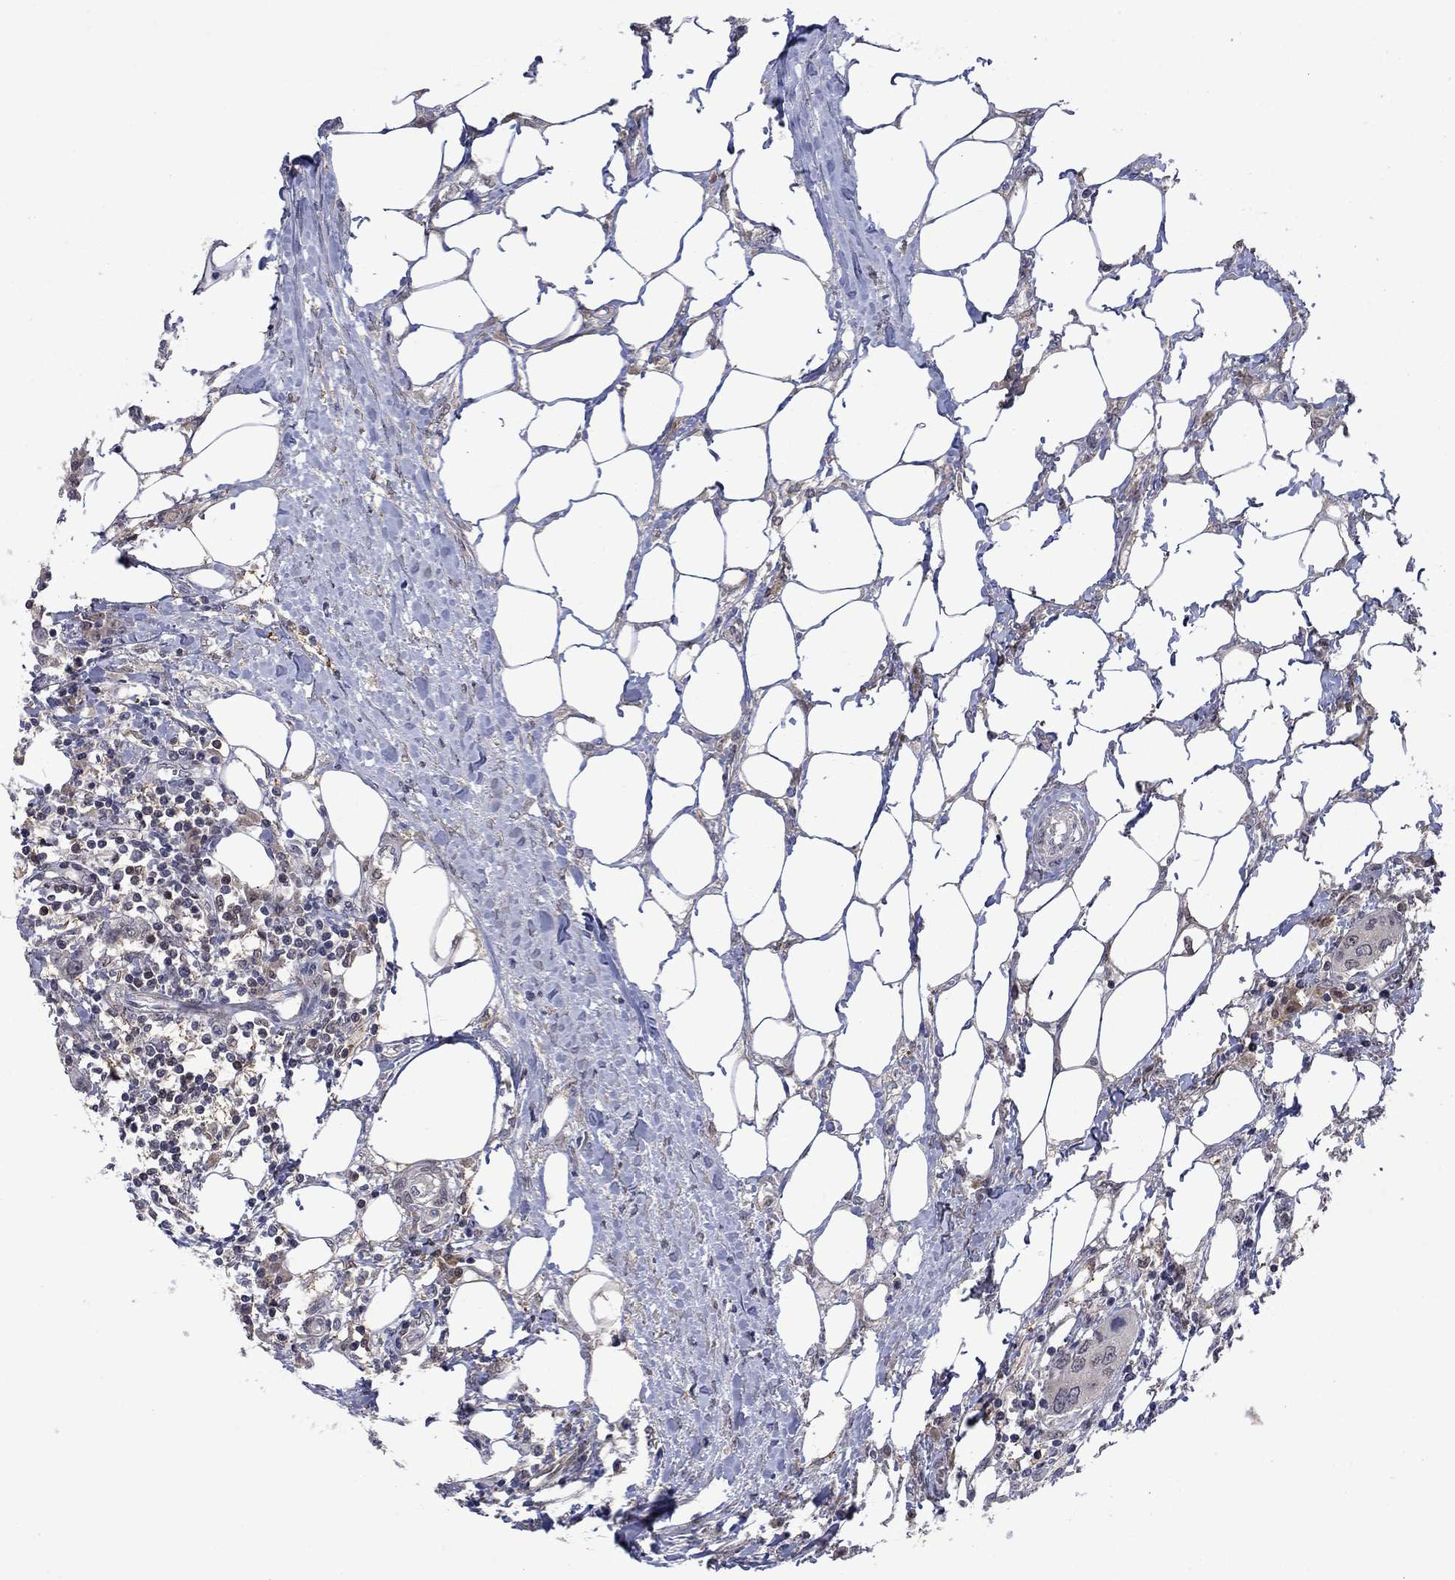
{"staining": {"intensity": "negative", "quantity": "none", "location": "none"}, "tissue": "urothelial cancer", "cell_type": "Tumor cells", "image_type": "cancer", "snomed": [{"axis": "morphology", "description": "Urothelial carcinoma, NOS"}, {"axis": "morphology", "description": "Urothelial carcinoma, High grade"}, {"axis": "topography", "description": "Urinary bladder"}], "caption": "Human transitional cell carcinoma stained for a protein using immunohistochemistry (IHC) shows no expression in tumor cells.", "gene": "CBR1", "patient": {"sex": "male", "age": 63}}